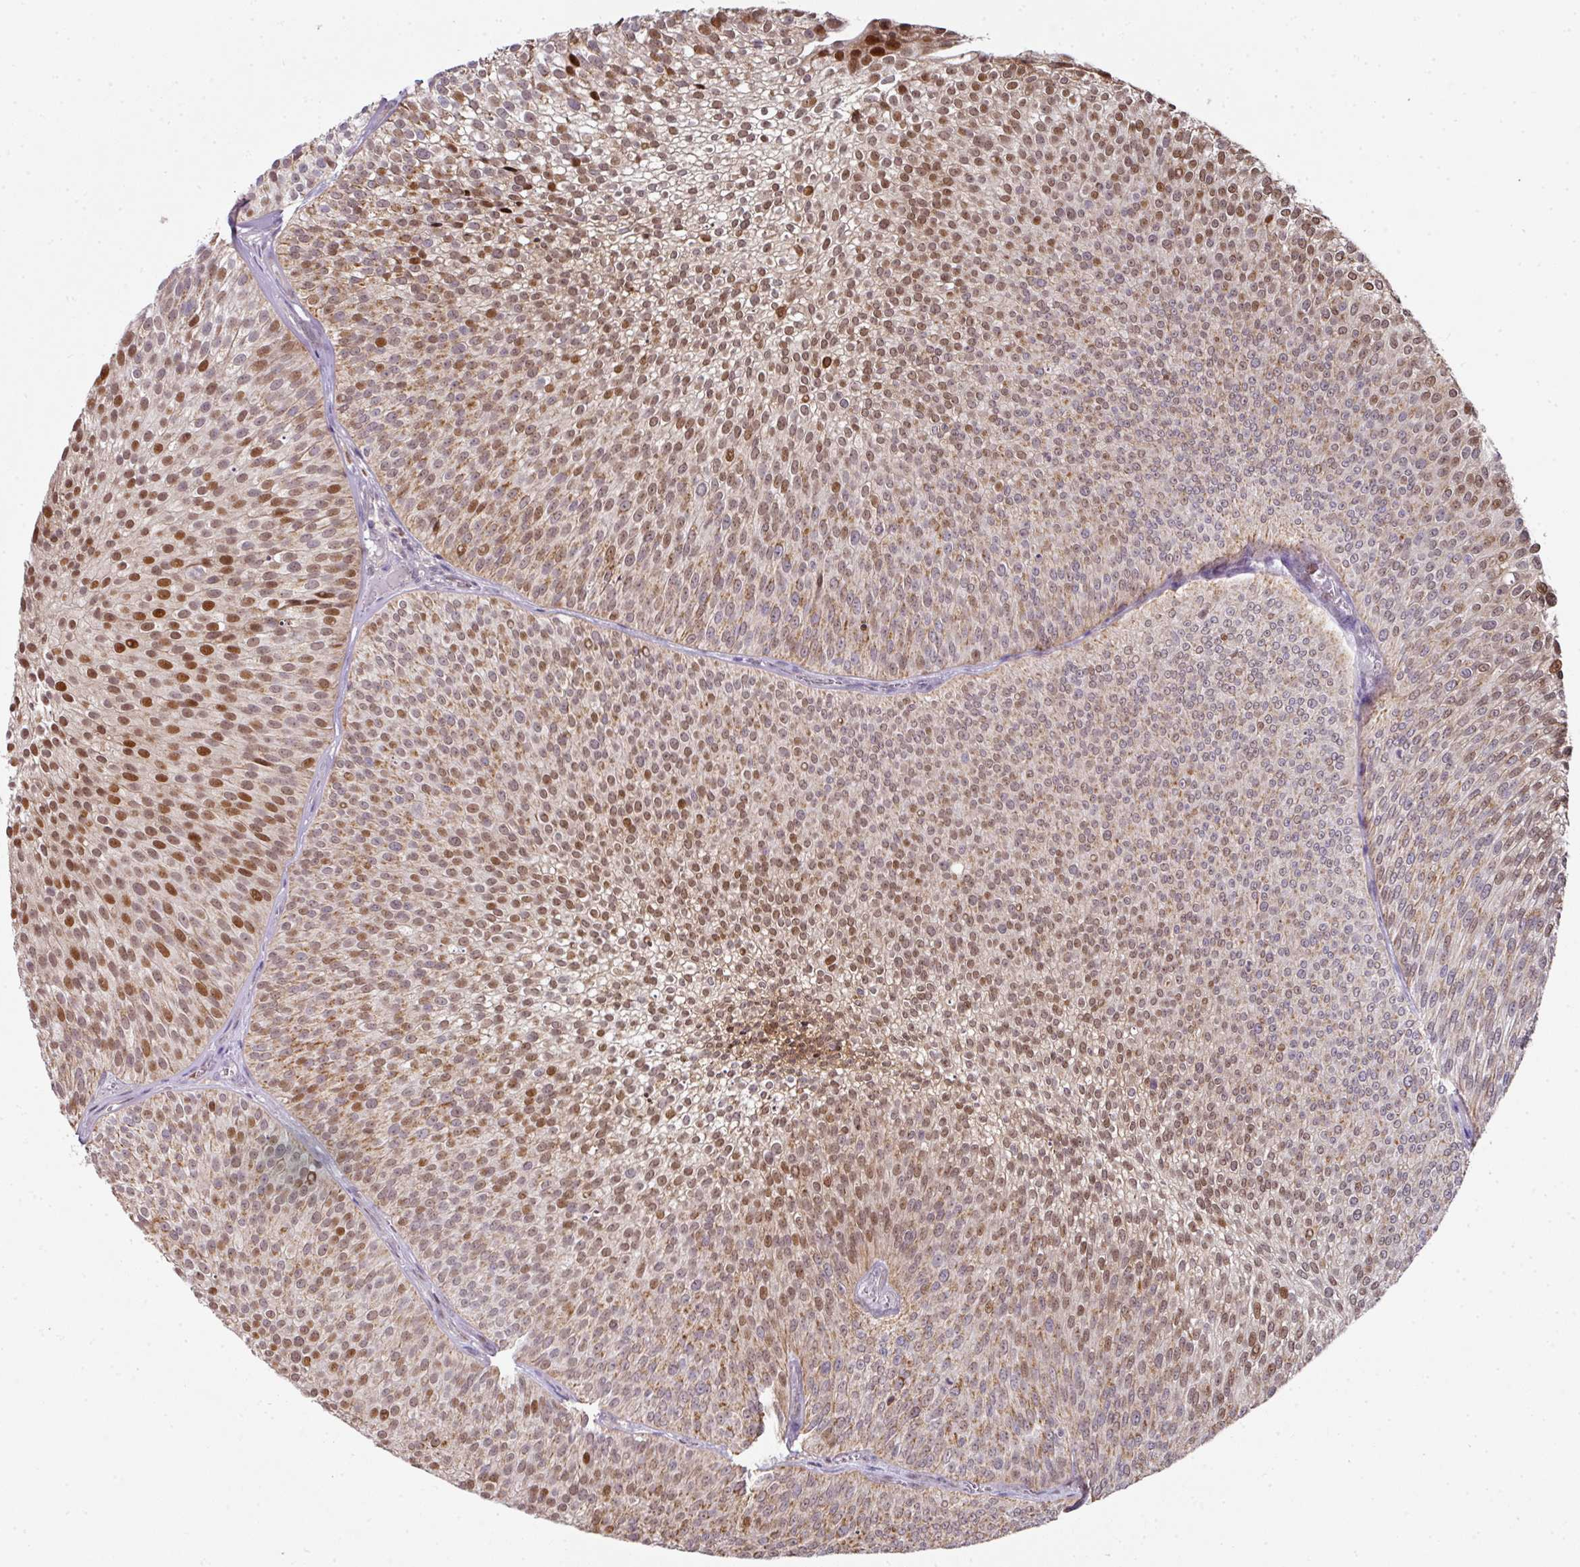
{"staining": {"intensity": "moderate", "quantity": ">75%", "location": "cytoplasmic/membranous,nuclear"}, "tissue": "urothelial cancer", "cell_type": "Tumor cells", "image_type": "cancer", "snomed": [{"axis": "morphology", "description": "Urothelial carcinoma, Low grade"}, {"axis": "topography", "description": "Urinary bladder"}], "caption": "Immunohistochemical staining of human low-grade urothelial carcinoma exhibits medium levels of moderate cytoplasmic/membranous and nuclear protein positivity in about >75% of tumor cells.", "gene": "ANKRD18A", "patient": {"sex": "male", "age": 91}}